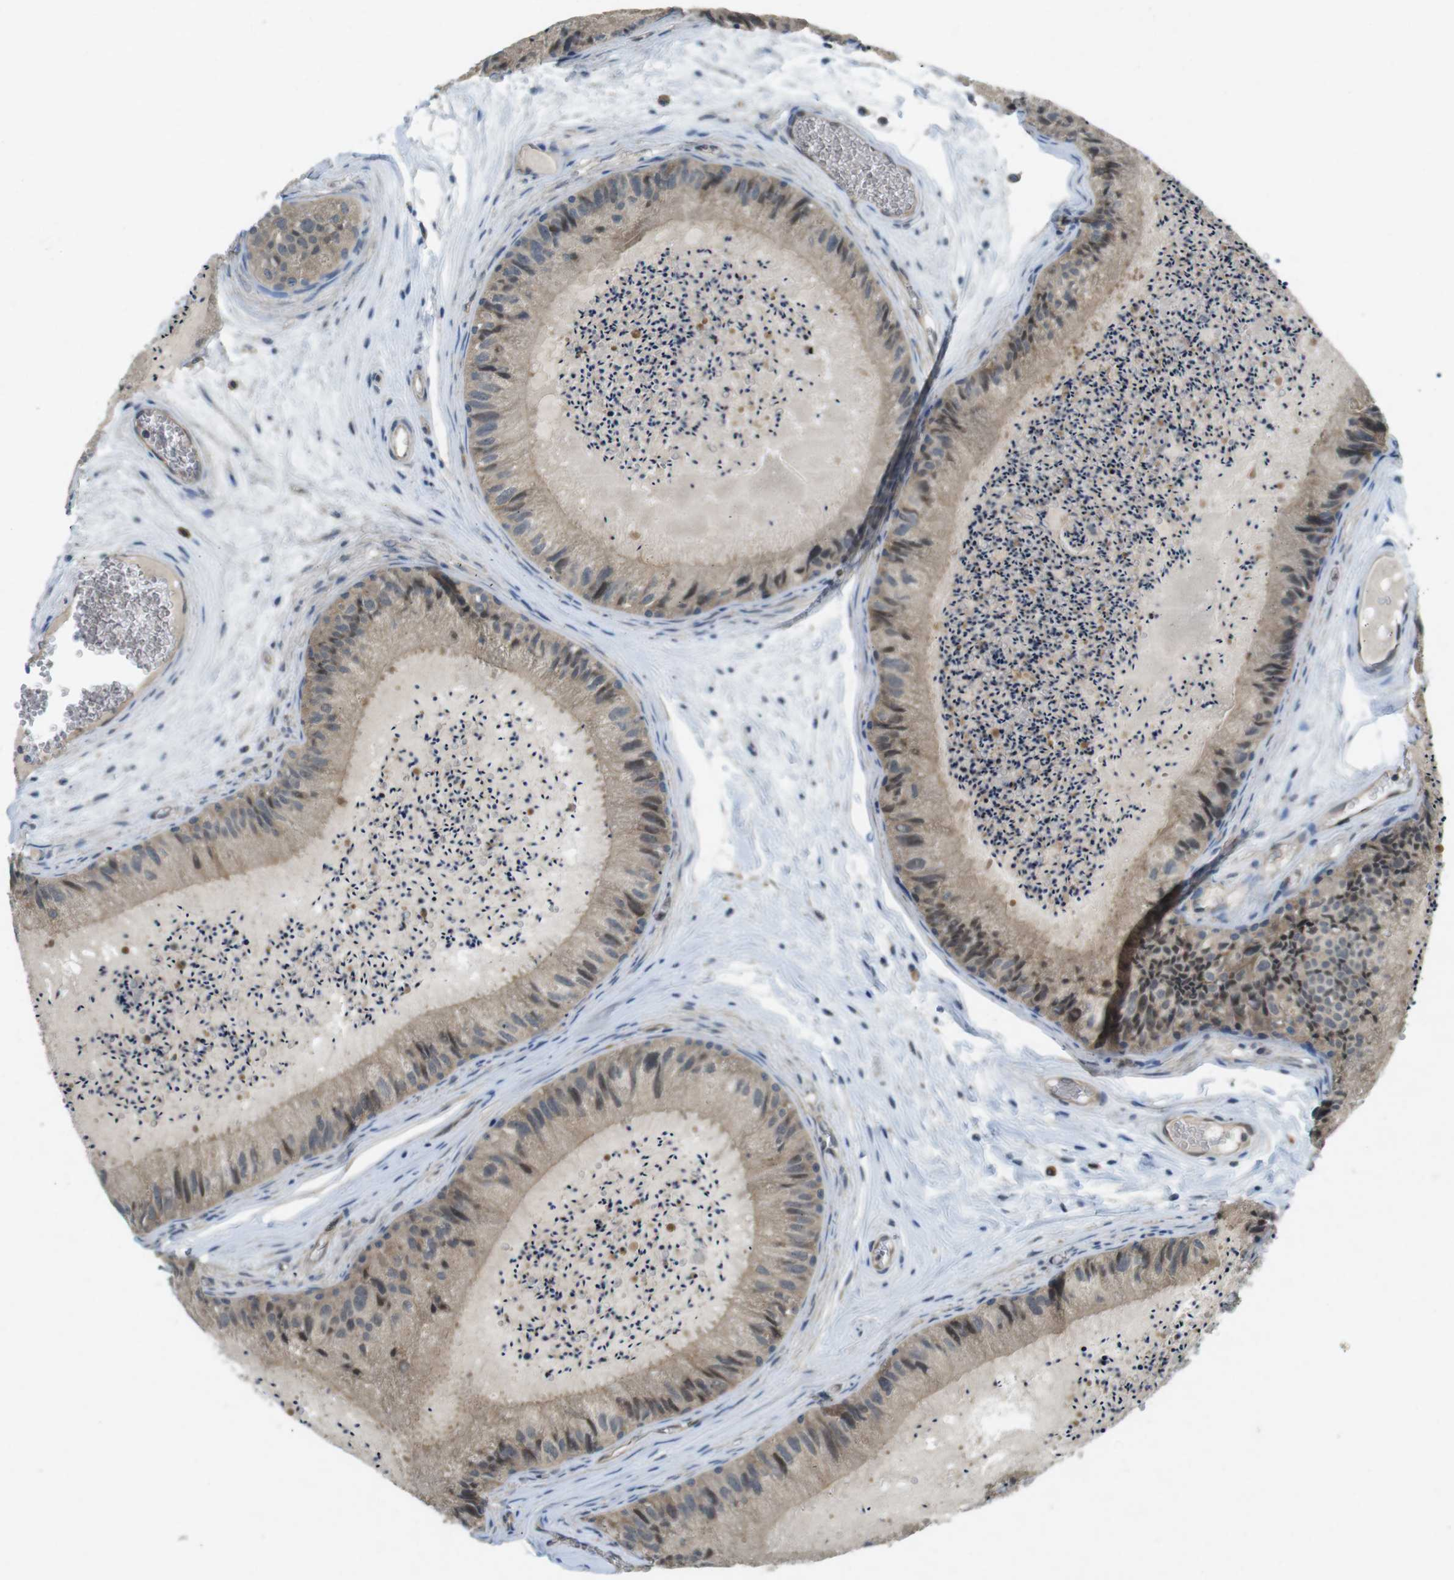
{"staining": {"intensity": "moderate", "quantity": ">75%", "location": "cytoplasmic/membranous"}, "tissue": "epididymis", "cell_type": "Glandular cells", "image_type": "normal", "snomed": [{"axis": "morphology", "description": "Normal tissue, NOS"}, {"axis": "topography", "description": "Epididymis"}], "caption": "Immunohistochemistry image of normal epididymis stained for a protein (brown), which shows medium levels of moderate cytoplasmic/membranous expression in approximately >75% of glandular cells.", "gene": "SUGT1", "patient": {"sex": "male", "age": 31}}